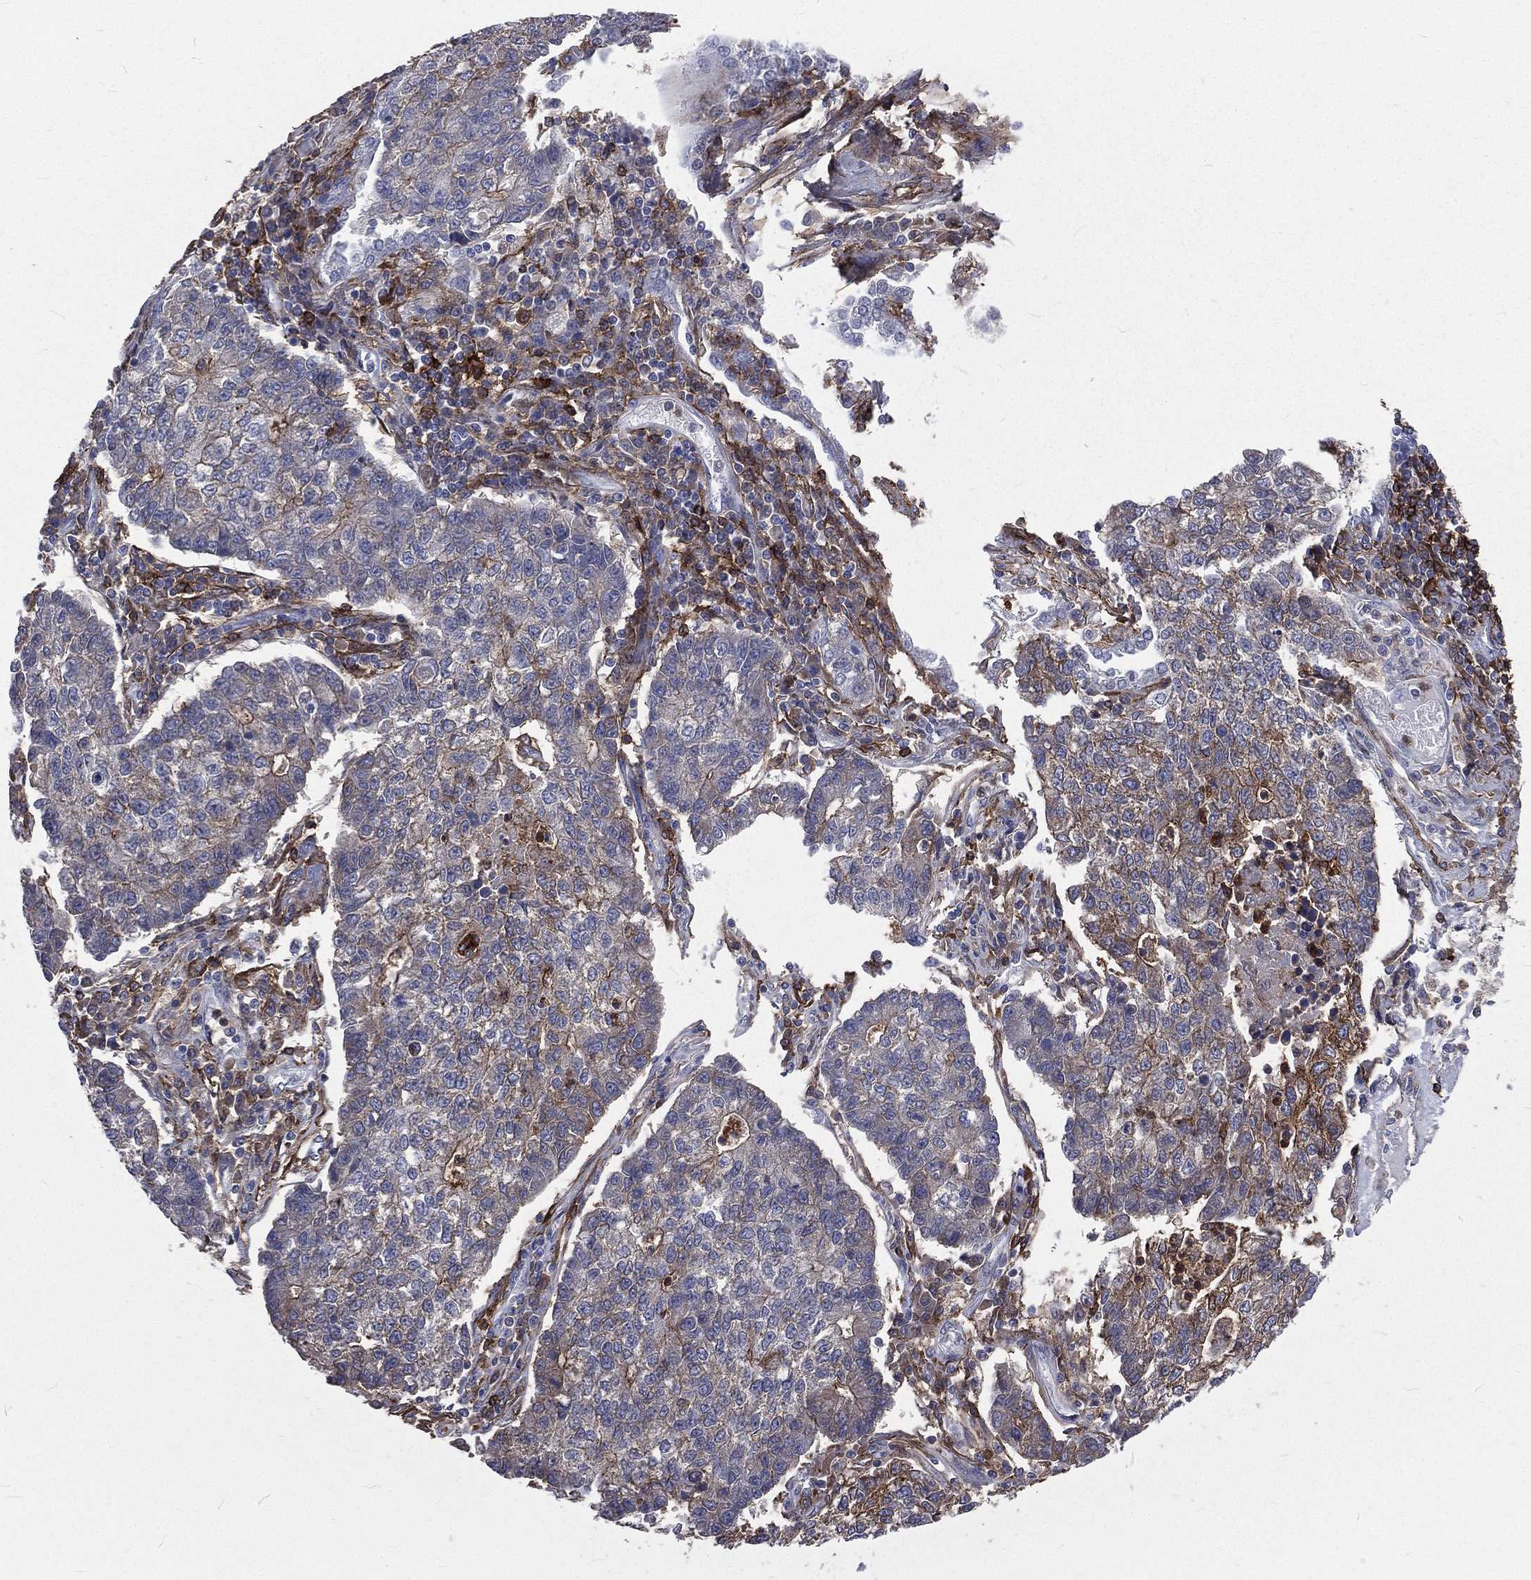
{"staining": {"intensity": "weak", "quantity": "25%-75%", "location": "cytoplasmic/membranous"}, "tissue": "lung cancer", "cell_type": "Tumor cells", "image_type": "cancer", "snomed": [{"axis": "morphology", "description": "Adenocarcinoma, NOS"}, {"axis": "topography", "description": "Lung"}], "caption": "Protein positivity by immunohistochemistry (IHC) exhibits weak cytoplasmic/membranous staining in approximately 25%-75% of tumor cells in lung adenocarcinoma.", "gene": "BASP1", "patient": {"sex": "male", "age": 57}}